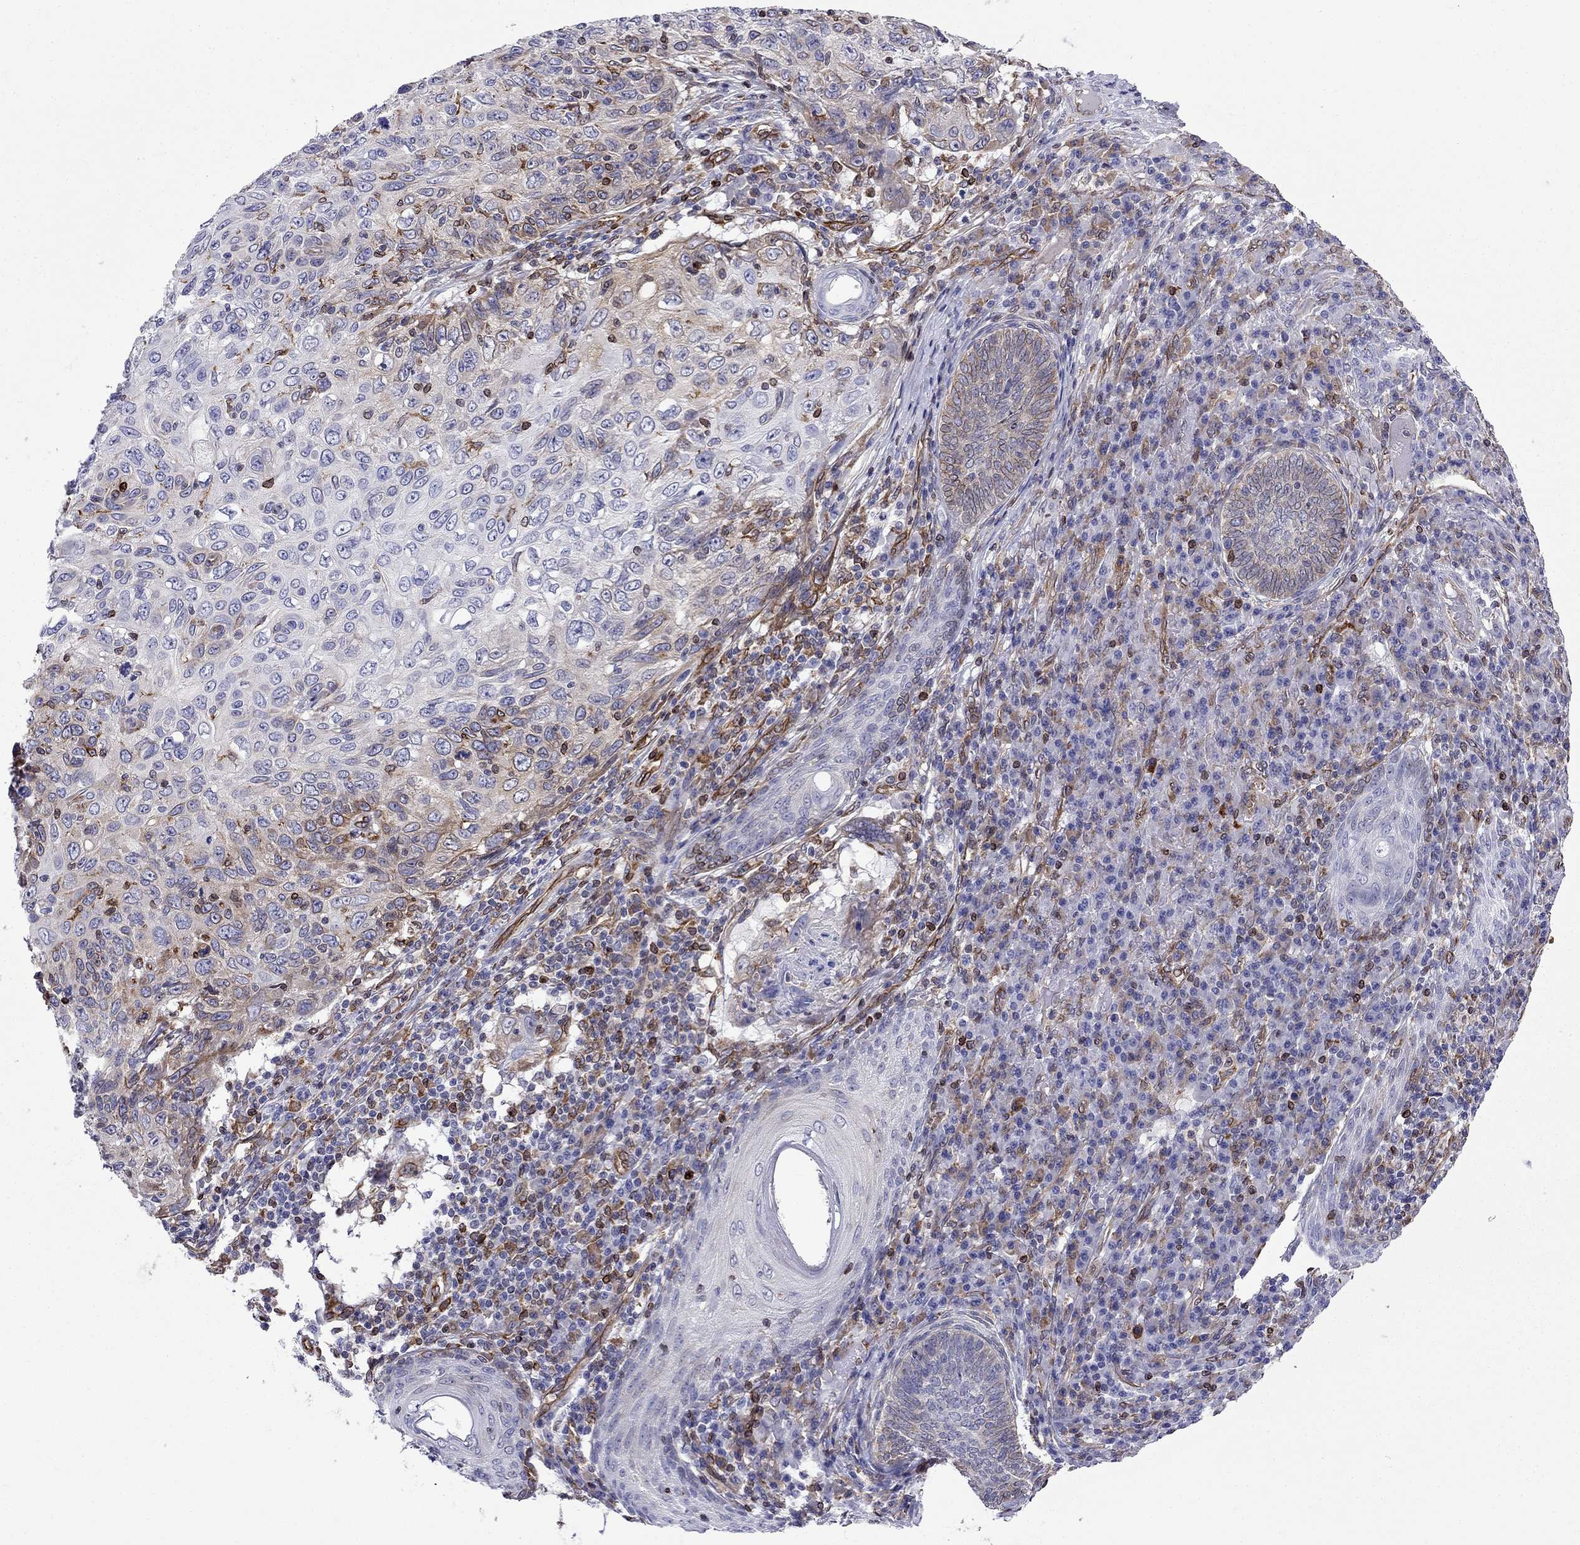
{"staining": {"intensity": "weak", "quantity": "<25%", "location": "cytoplasmic/membranous"}, "tissue": "skin cancer", "cell_type": "Tumor cells", "image_type": "cancer", "snomed": [{"axis": "morphology", "description": "Squamous cell carcinoma, NOS"}, {"axis": "topography", "description": "Skin"}], "caption": "High power microscopy micrograph of an immunohistochemistry photomicrograph of skin cancer, revealing no significant expression in tumor cells. Nuclei are stained in blue.", "gene": "GNAL", "patient": {"sex": "male", "age": 92}}